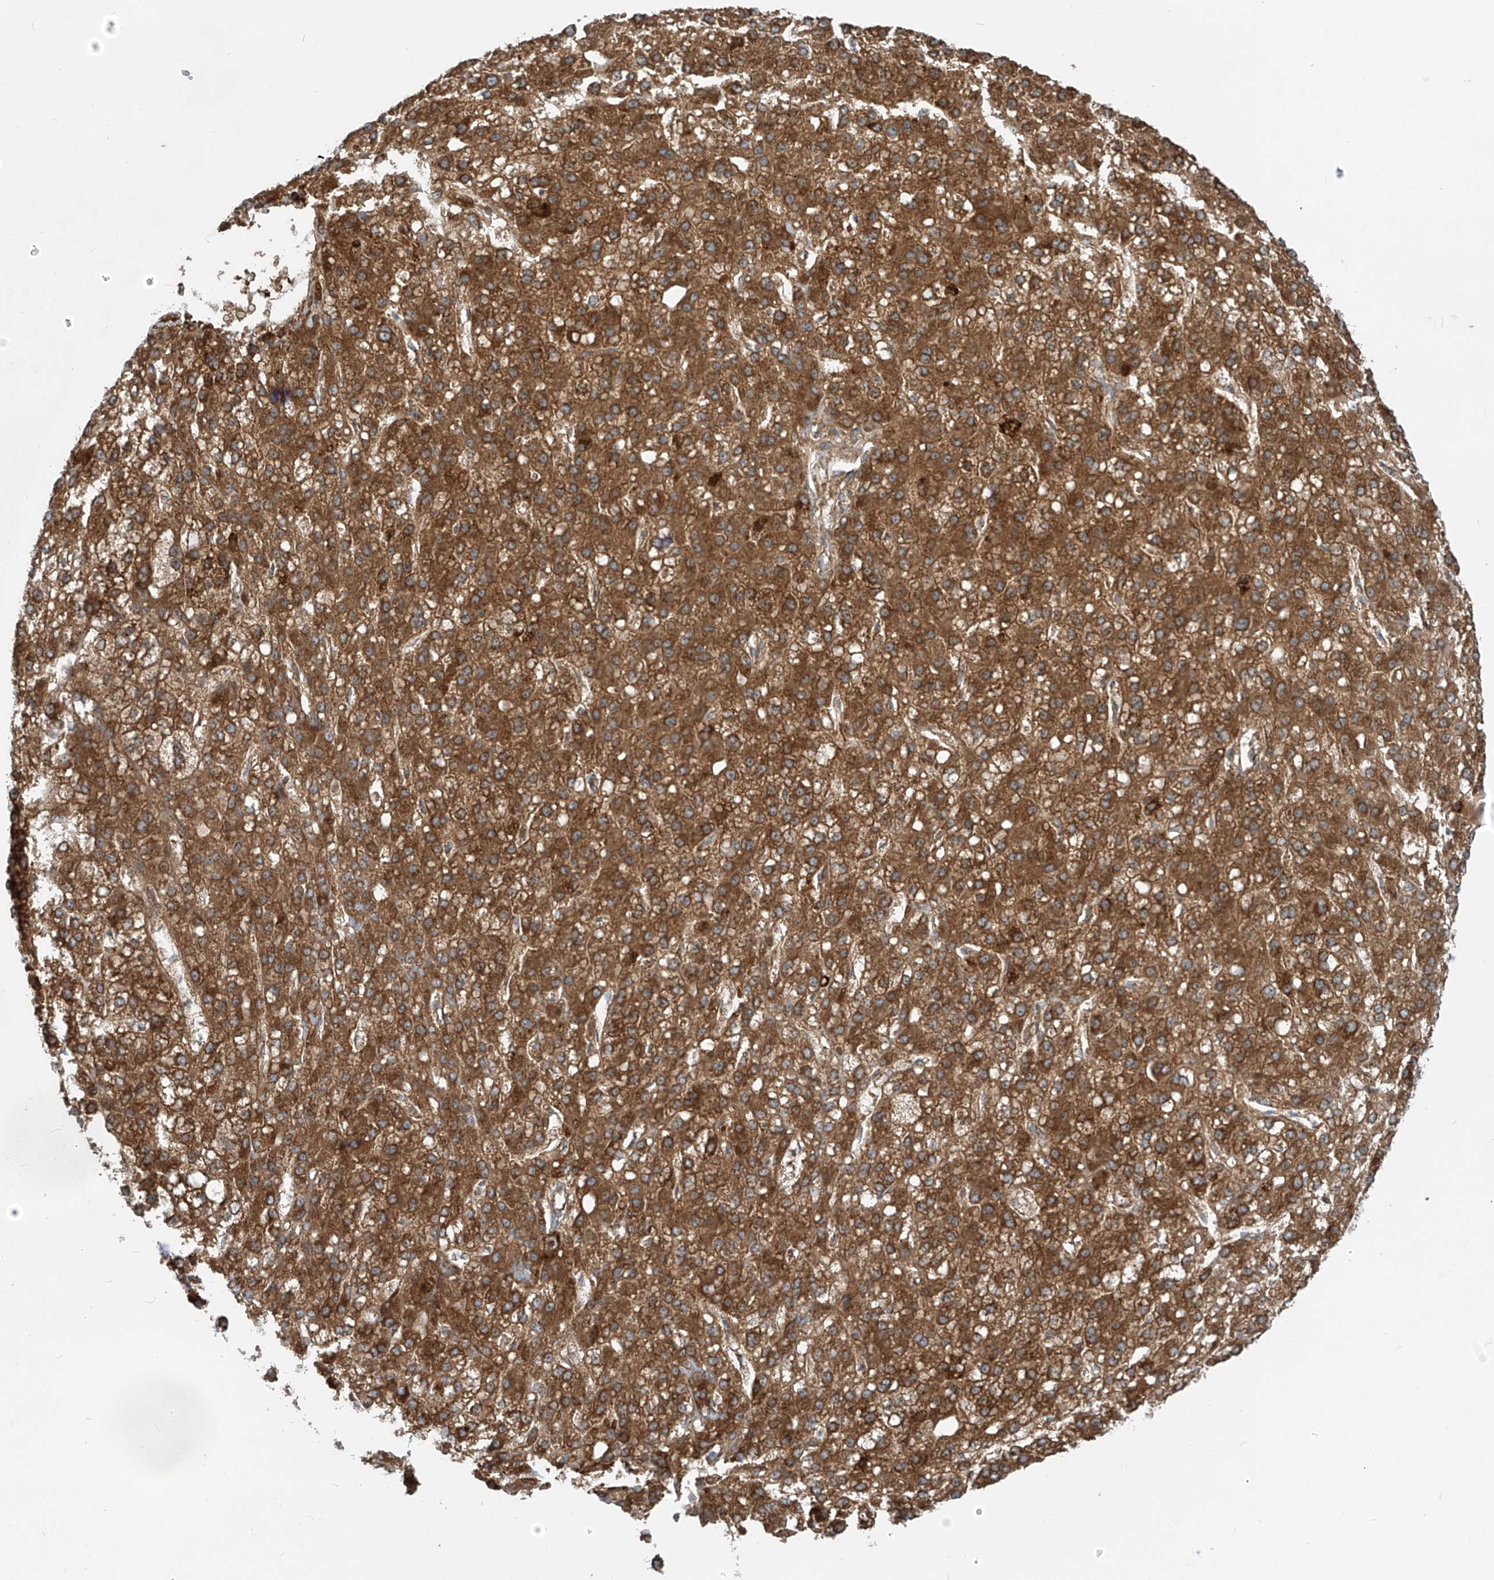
{"staining": {"intensity": "strong", "quantity": ">75%", "location": "cytoplasmic/membranous"}, "tissue": "liver cancer", "cell_type": "Tumor cells", "image_type": "cancer", "snomed": [{"axis": "morphology", "description": "Carcinoma, Hepatocellular, NOS"}, {"axis": "topography", "description": "Liver"}], "caption": "Liver cancer stained with a brown dye shows strong cytoplasmic/membranous positive positivity in approximately >75% of tumor cells.", "gene": "LZTS3", "patient": {"sex": "male", "age": 67}}